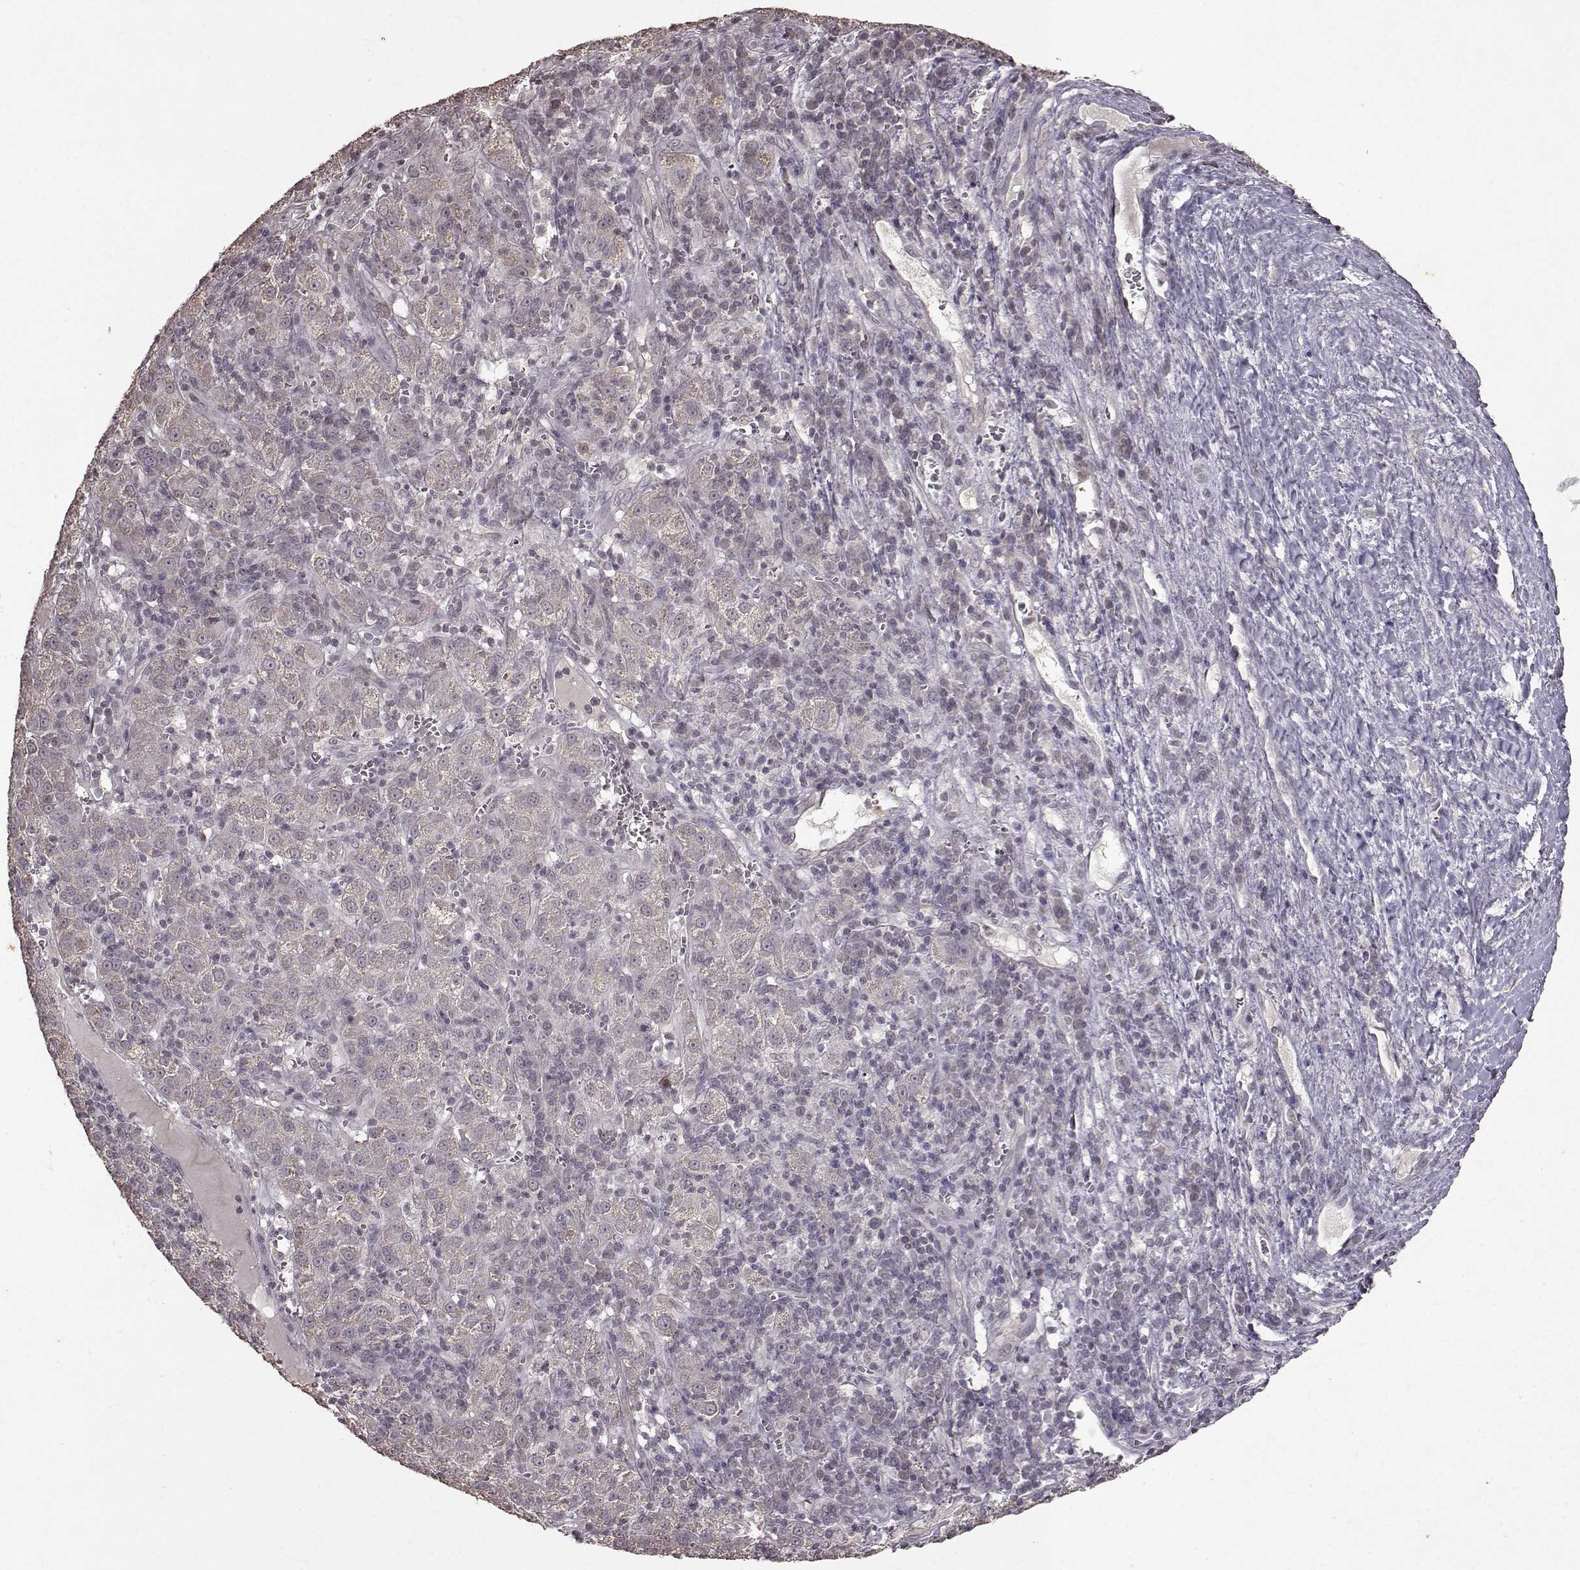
{"staining": {"intensity": "negative", "quantity": "none", "location": "none"}, "tissue": "liver cancer", "cell_type": "Tumor cells", "image_type": "cancer", "snomed": [{"axis": "morphology", "description": "Carcinoma, Hepatocellular, NOS"}, {"axis": "topography", "description": "Liver"}], "caption": "Liver cancer was stained to show a protein in brown. There is no significant expression in tumor cells.", "gene": "LHB", "patient": {"sex": "female", "age": 60}}